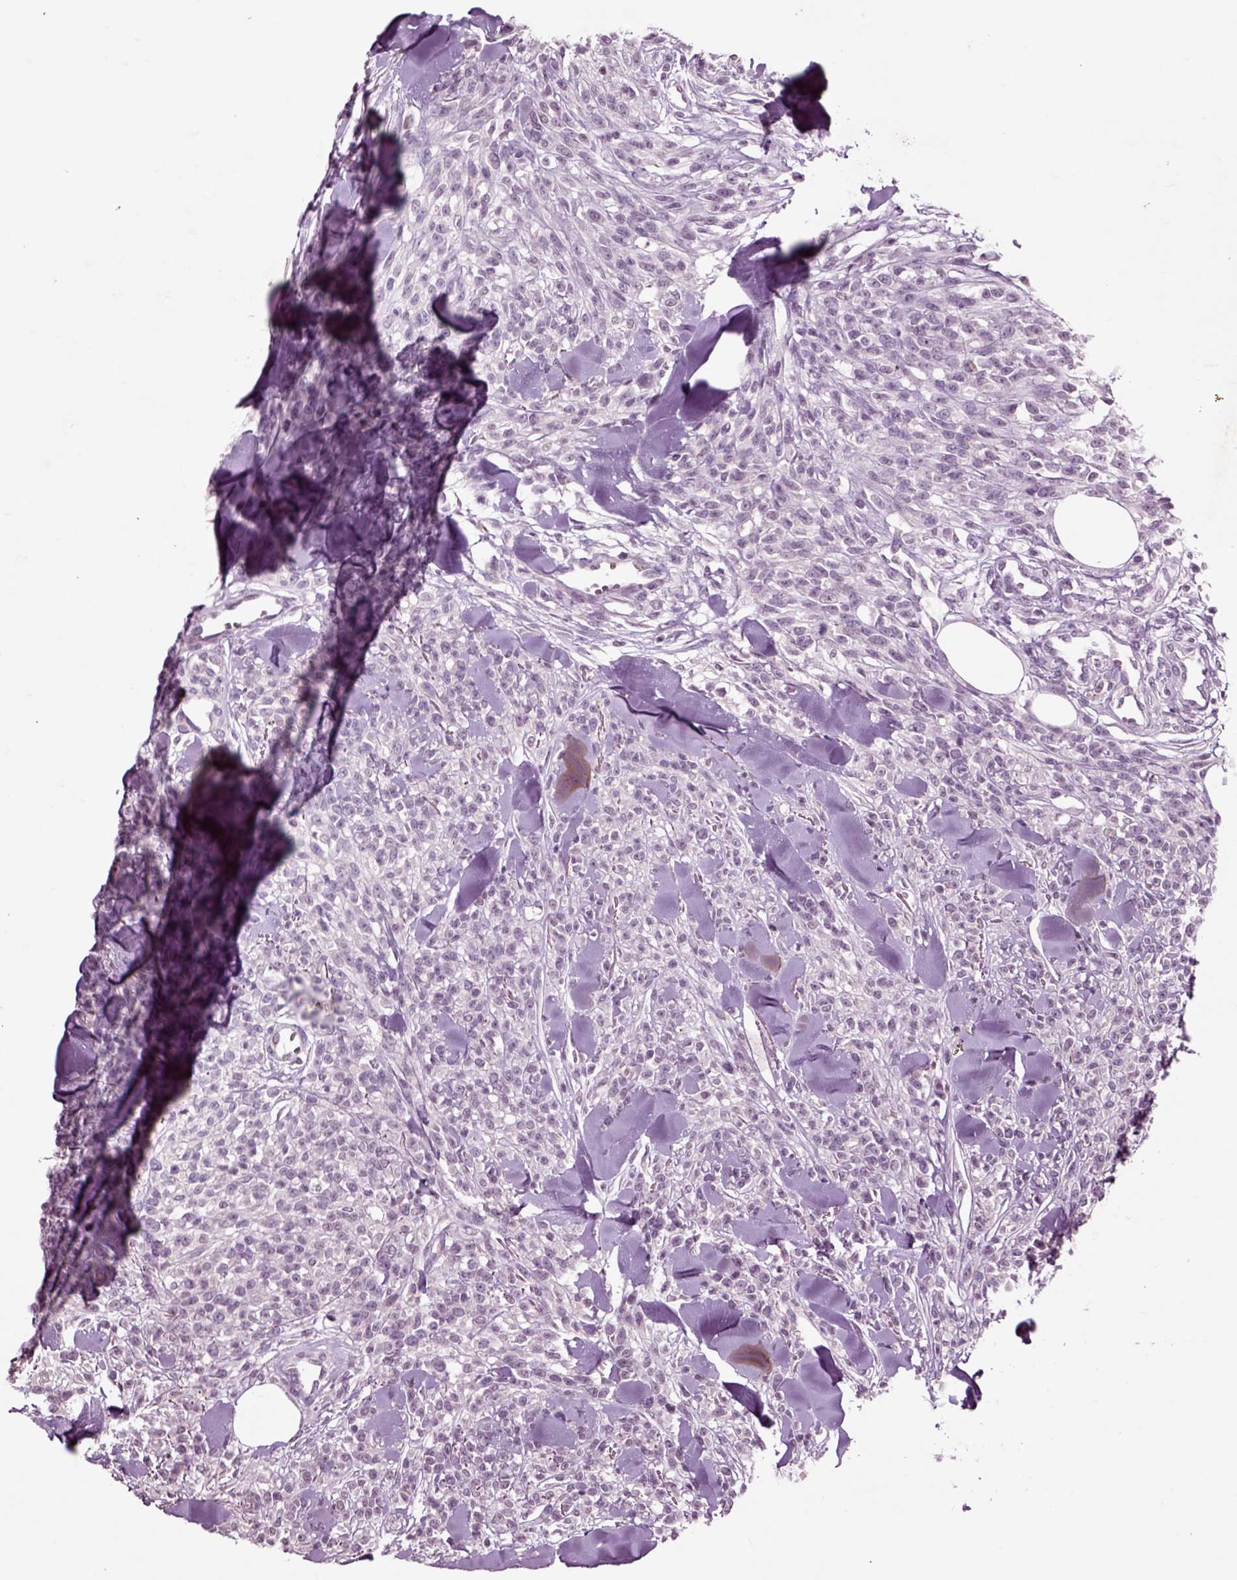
{"staining": {"intensity": "negative", "quantity": "none", "location": "none"}, "tissue": "melanoma", "cell_type": "Tumor cells", "image_type": "cancer", "snomed": [{"axis": "morphology", "description": "Malignant melanoma, NOS"}, {"axis": "topography", "description": "Skin"}, {"axis": "topography", "description": "Skin of trunk"}], "caption": "The image demonstrates no staining of tumor cells in malignant melanoma. (DAB (3,3'-diaminobenzidine) immunohistochemistry, high magnification).", "gene": "CHGB", "patient": {"sex": "male", "age": 74}}